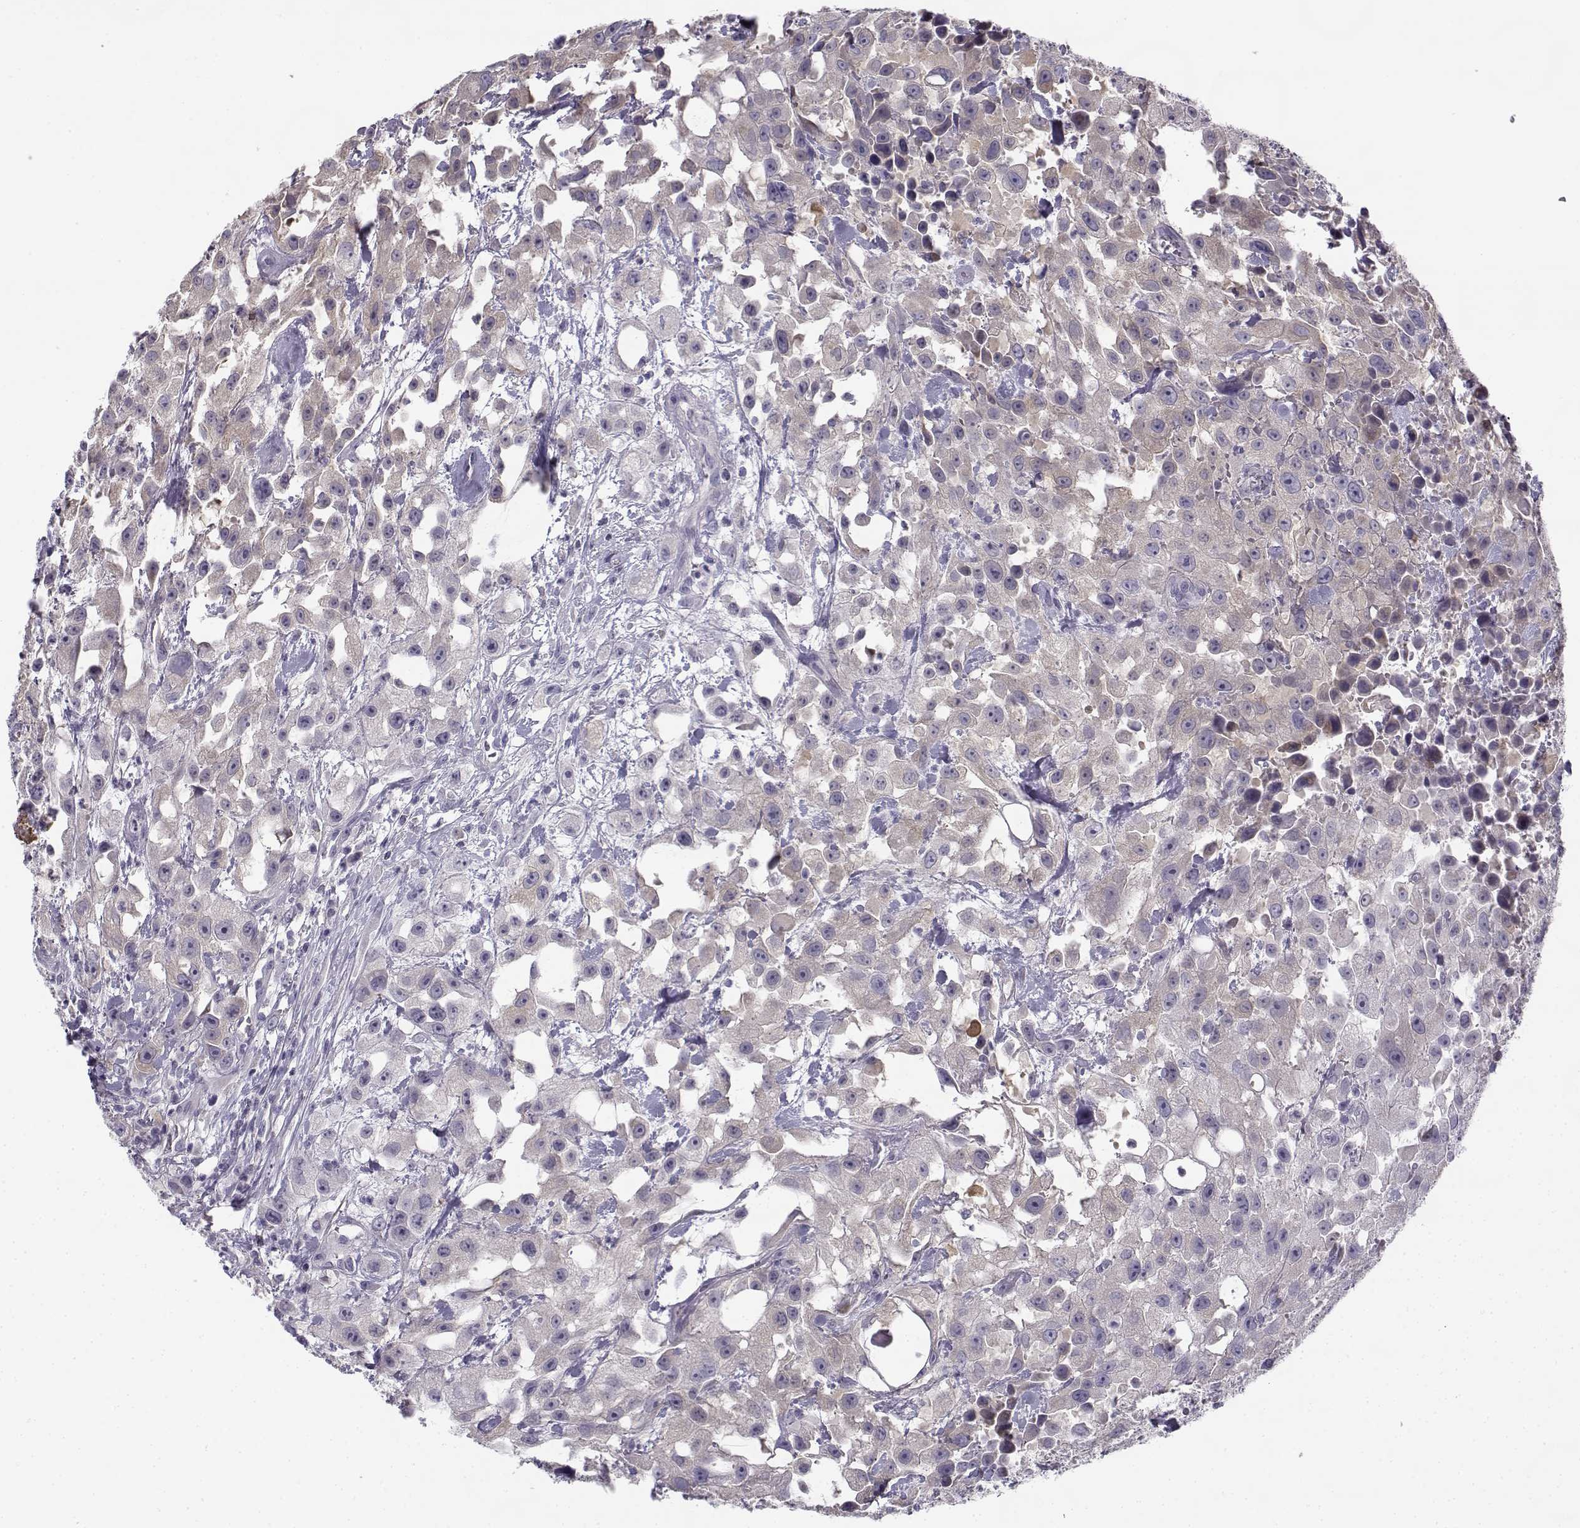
{"staining": {"intensity": "weak", "quantity": "<25%", "location": "cytoplasmic/membranous"}, "tissue": "urothelial cancer", "cell_type": "Tumor cells", "image_type": "cancer", "snomed": [{"axis": "morphology", "description": "Urothelial carcinoma, High grade"}, {"axis": "topography", "description": "Urinary bladder"}], "caption": "Histopathology image shows no significant protein expression in tumor cells of urothelial carcinoma (high-grade).", "gene": "CREB3L3", "patient": {"sex": "male", "age": 79}}